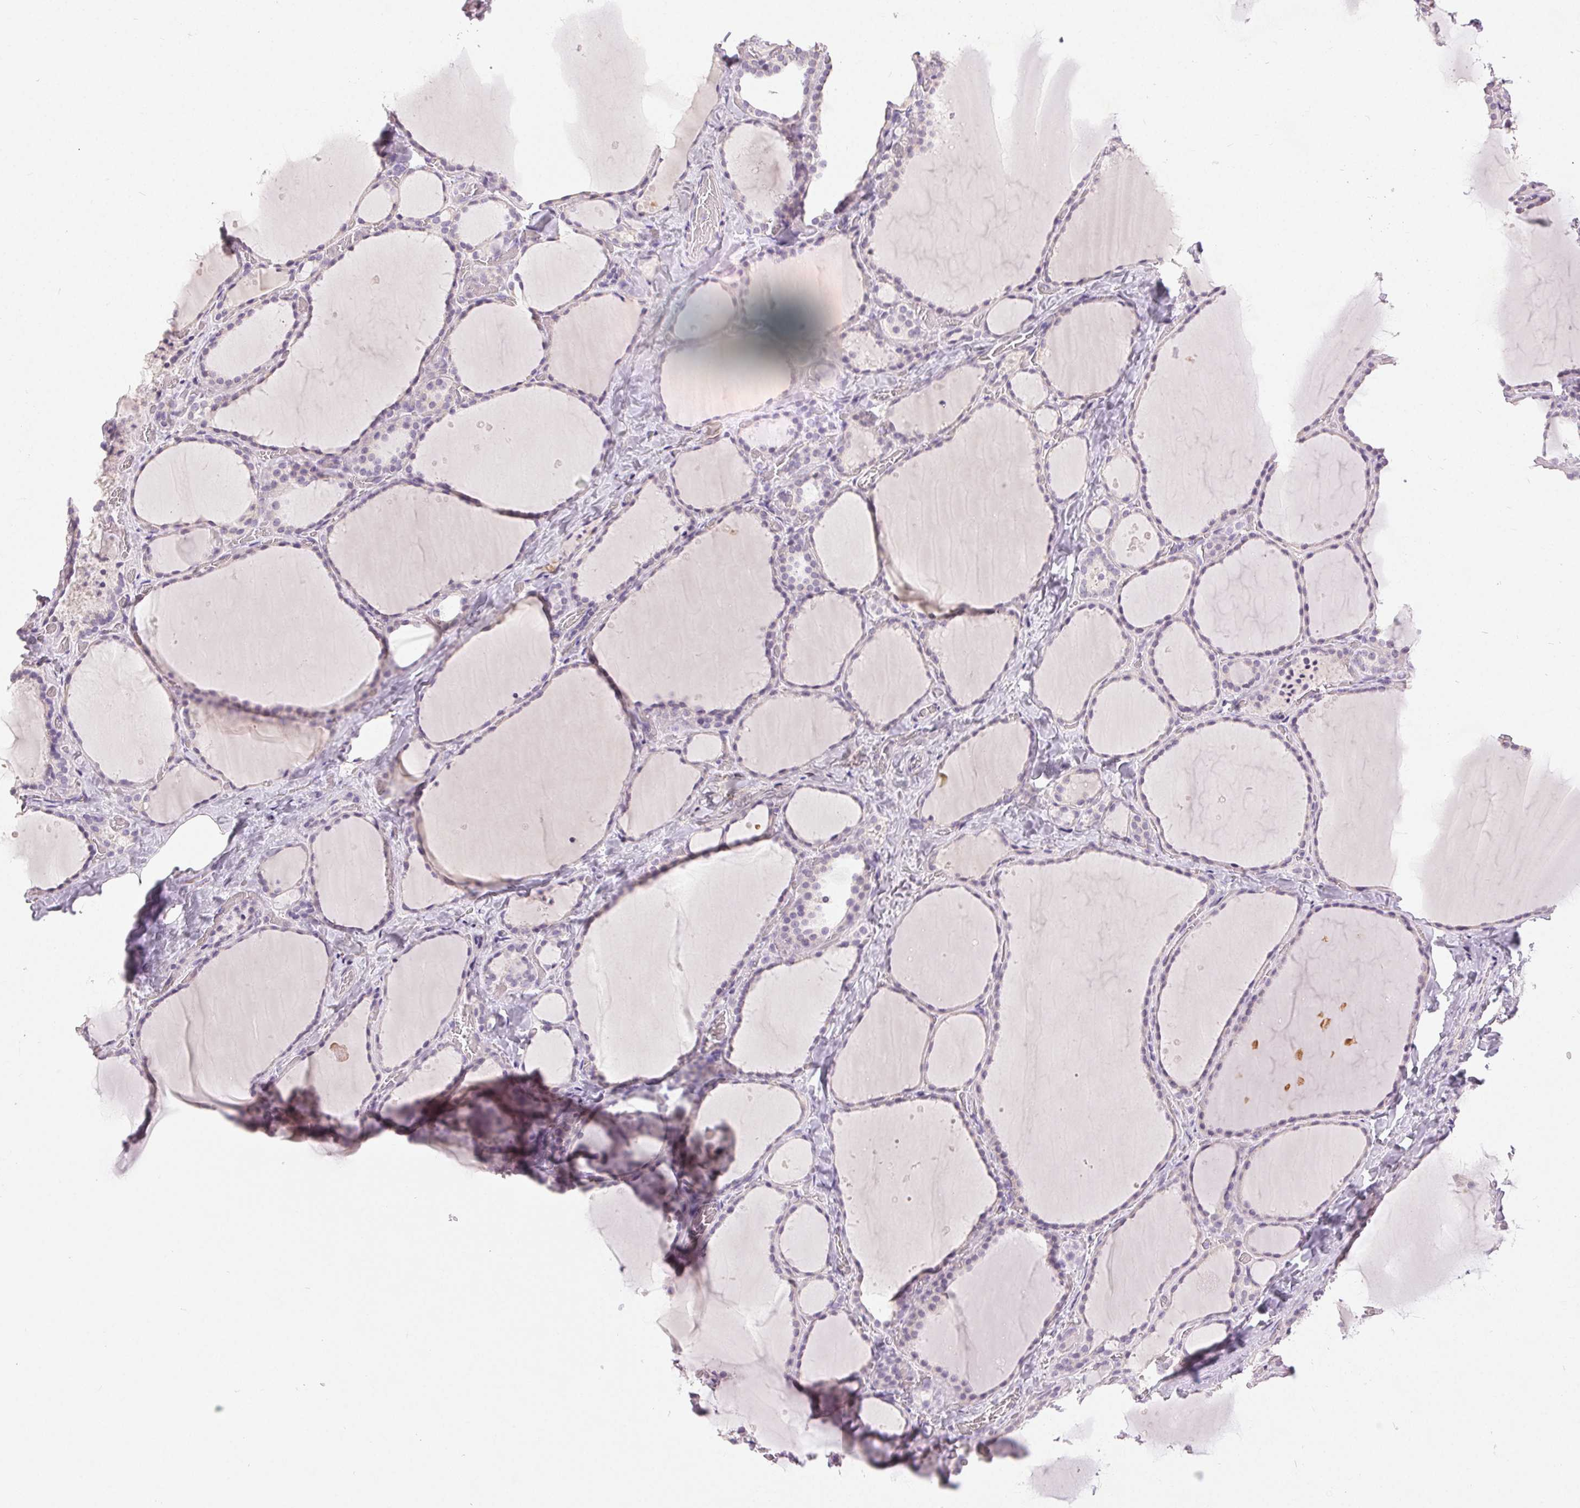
{"staining": {"intensity": "negative", "quantity": "none", "location": "none"}, "tissue": "thyroid gland", "cell_type": "Glandular cells", "image_type": "normal", "snomed": [{"axis": "morphology", "description": "Normal tissue, NOS"}, {"axis": "topography", "description": "Thyroid gland"}], "caption": "An immunohistochemistry (IHC) photomicrograph of benign thyroid gland is shown. There is no staining in glandular cells of thyroid gland.", "gene": "DSG3", "patient": {"sex": "female", "age": 36}}